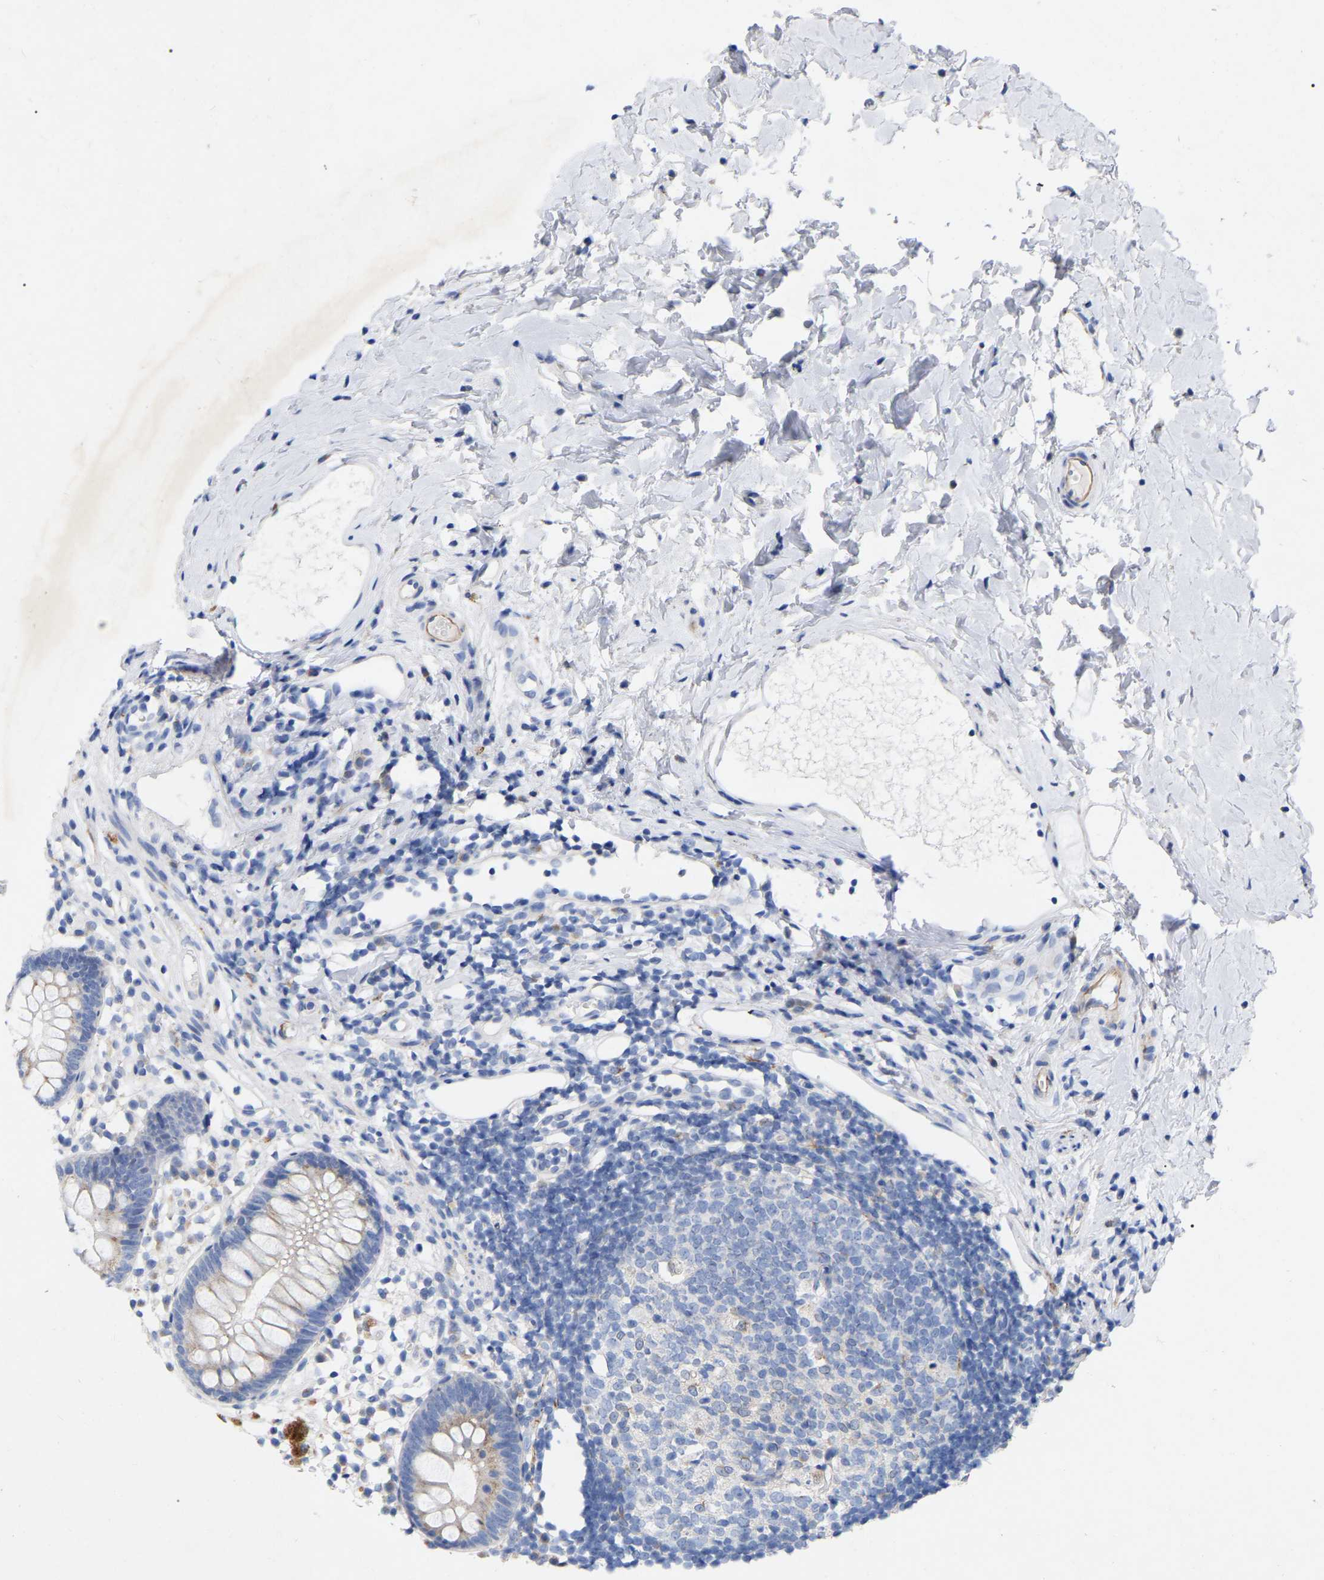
{"staining": {"intensity": "moderate", "quantity": ">75%", "location": "cytoplasmic/membranous"}, "tissue": "appendix", "cell_type": "Glandular cells", "image_type": "normal", "snomed": [{"axis": "morphology", "description": "Normal tissue, NOS"}, {"axis": "topography", "description": "Appendix"}], "caption": "Immunohistochemistry histopathology image of unremarkable human appendix stained for a protein (brown), which displays medium levels of moderate cytoplasmic/membranous staining in about >75% of glandular cells.", "gene": "STRIP2", "patient": {"sex": "female", "age": 20}}